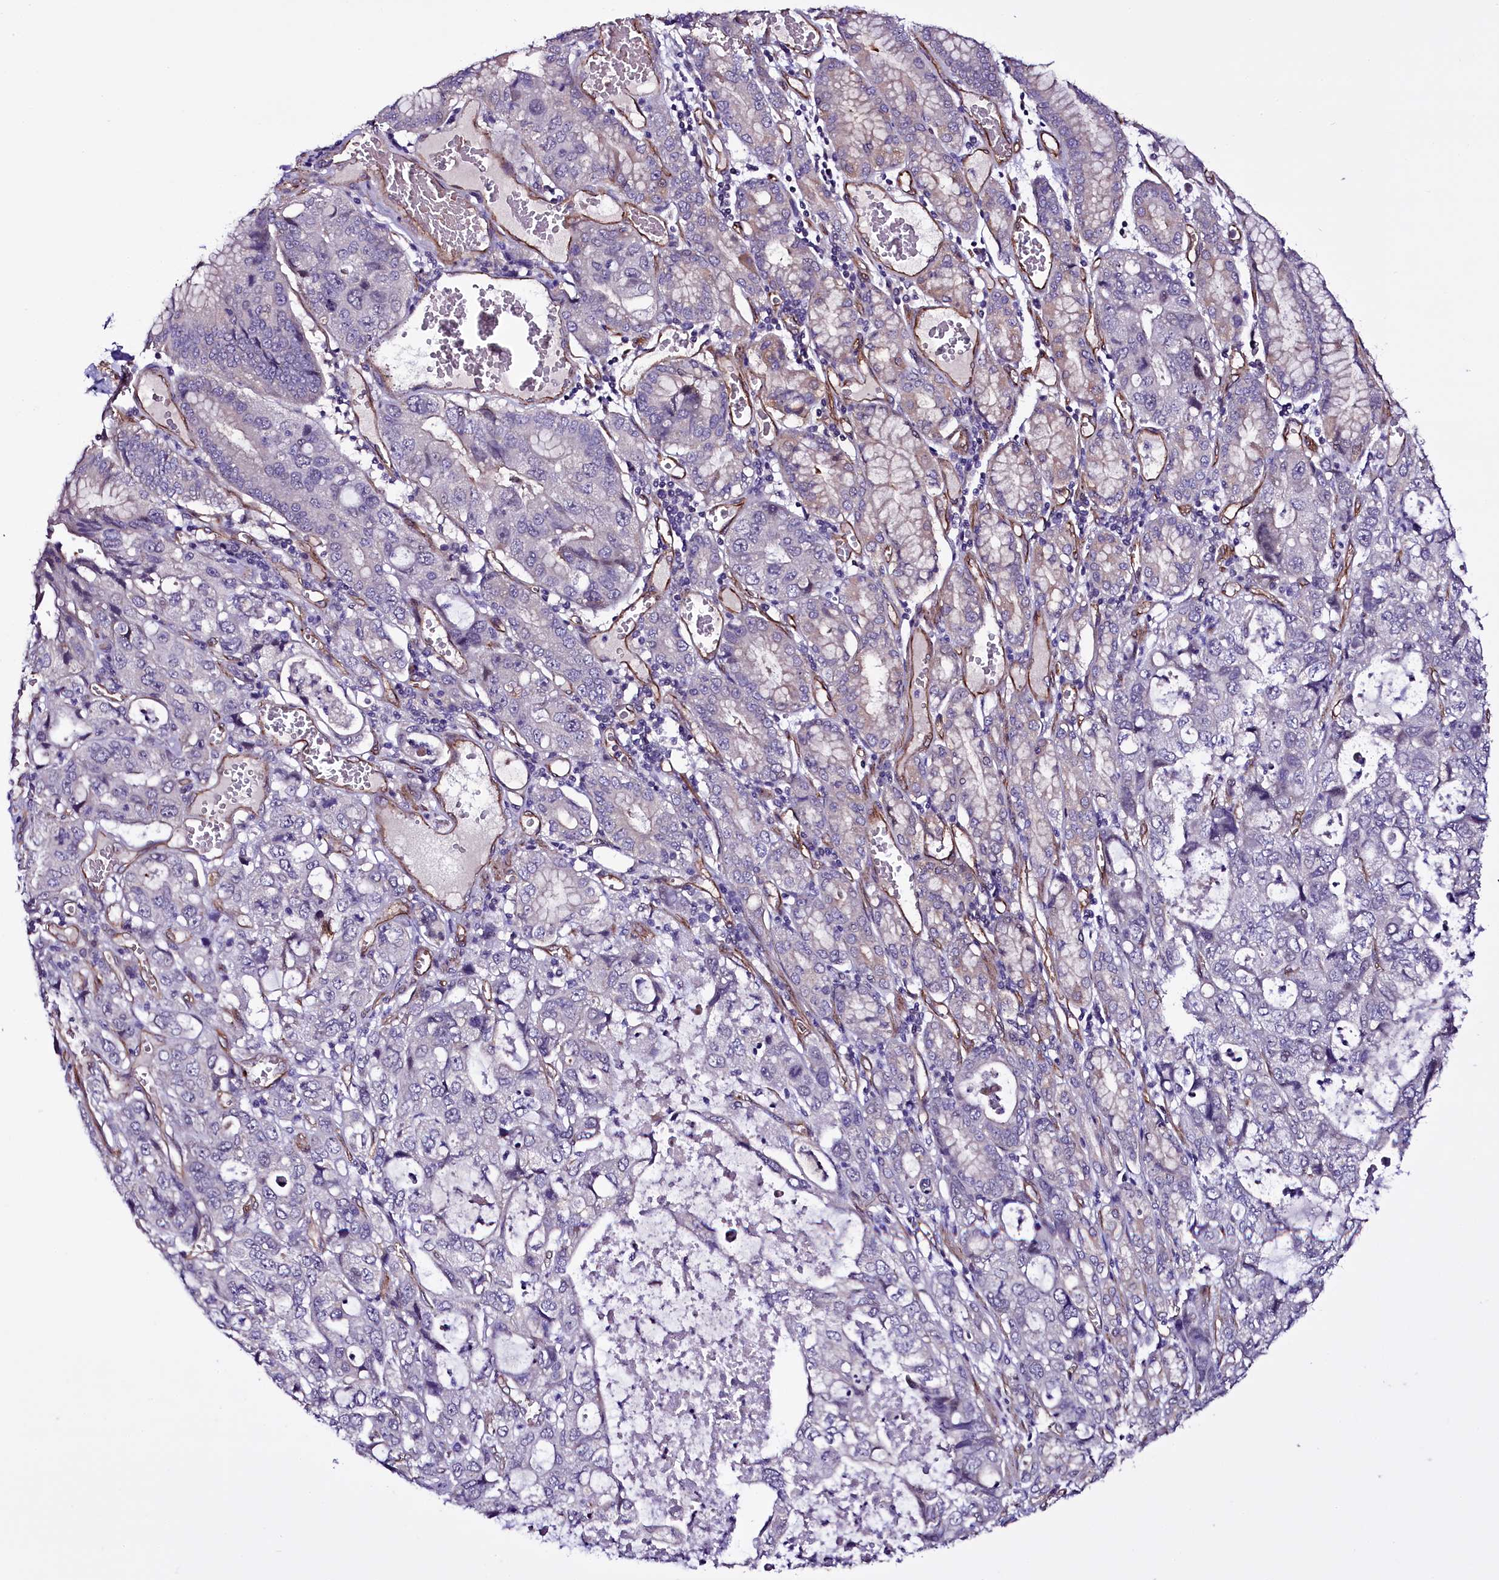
{"staining": {"intensity": "negative", "quantity": "none", "location": "none"}, "tissue": "stomach cancer", "cell_type": "Tumor cells", "image_type": "cancer", "snomed": [{"axis": "morphology", "description": "Adenocarcinoma, NOS"}, {"axis": "topography", "description": "Stomach, upper"}], "caption": "Protein analysis of stomach adenocarcinoma exhibits no significant positivity in tumor cells. The staining was performed using DAB (3,3'-diaminobenzidine) to visualize the protein expression in brown, while the nuclei were stained in blue with hematoxylin (Magnification: 20x).", "gene": "MEX3C", "patient": {"sex": "female", "age": 52}}